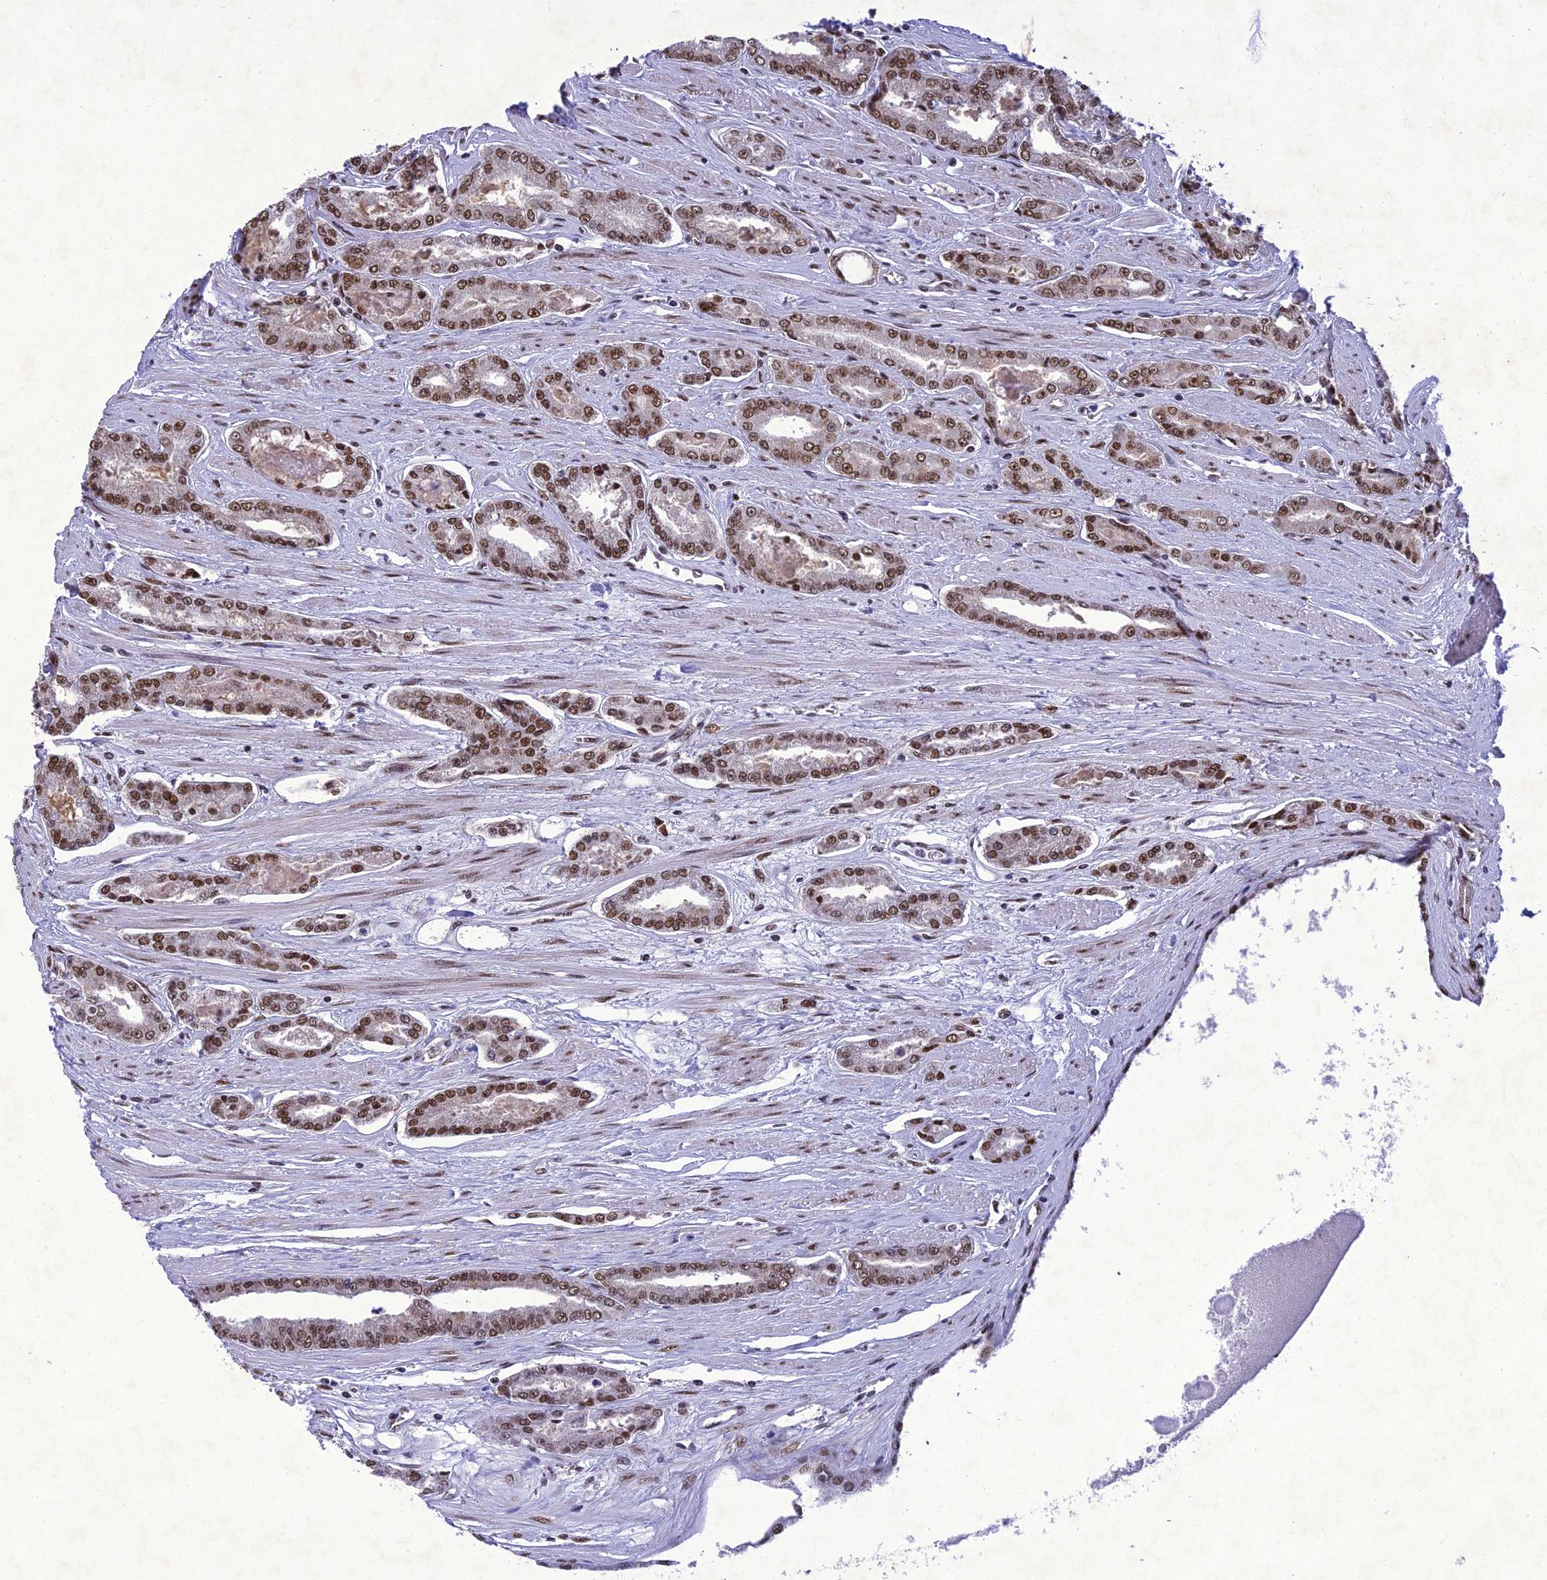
{"staining": {"intensity": "moderate", "quantity": ">75%", "location": "nuclear"}, "tissue": "prostate cancer", "cell_type": "Tumor cells", "image_type": "cancer", "snomed": [{"axis": "morphology", "description": "Adenocarcinoma, High grade"}, {"axis": "topography", "description": "Prostate"}], "caption": "This is a micrograph of immunohistochemistry staining of adenocarcinoma (high-grade) (prostate), which shows moderate staining in the nuclear of tumor cells.", "gene": "DDX1", "patient": {"sex": "male", "age": 74}}